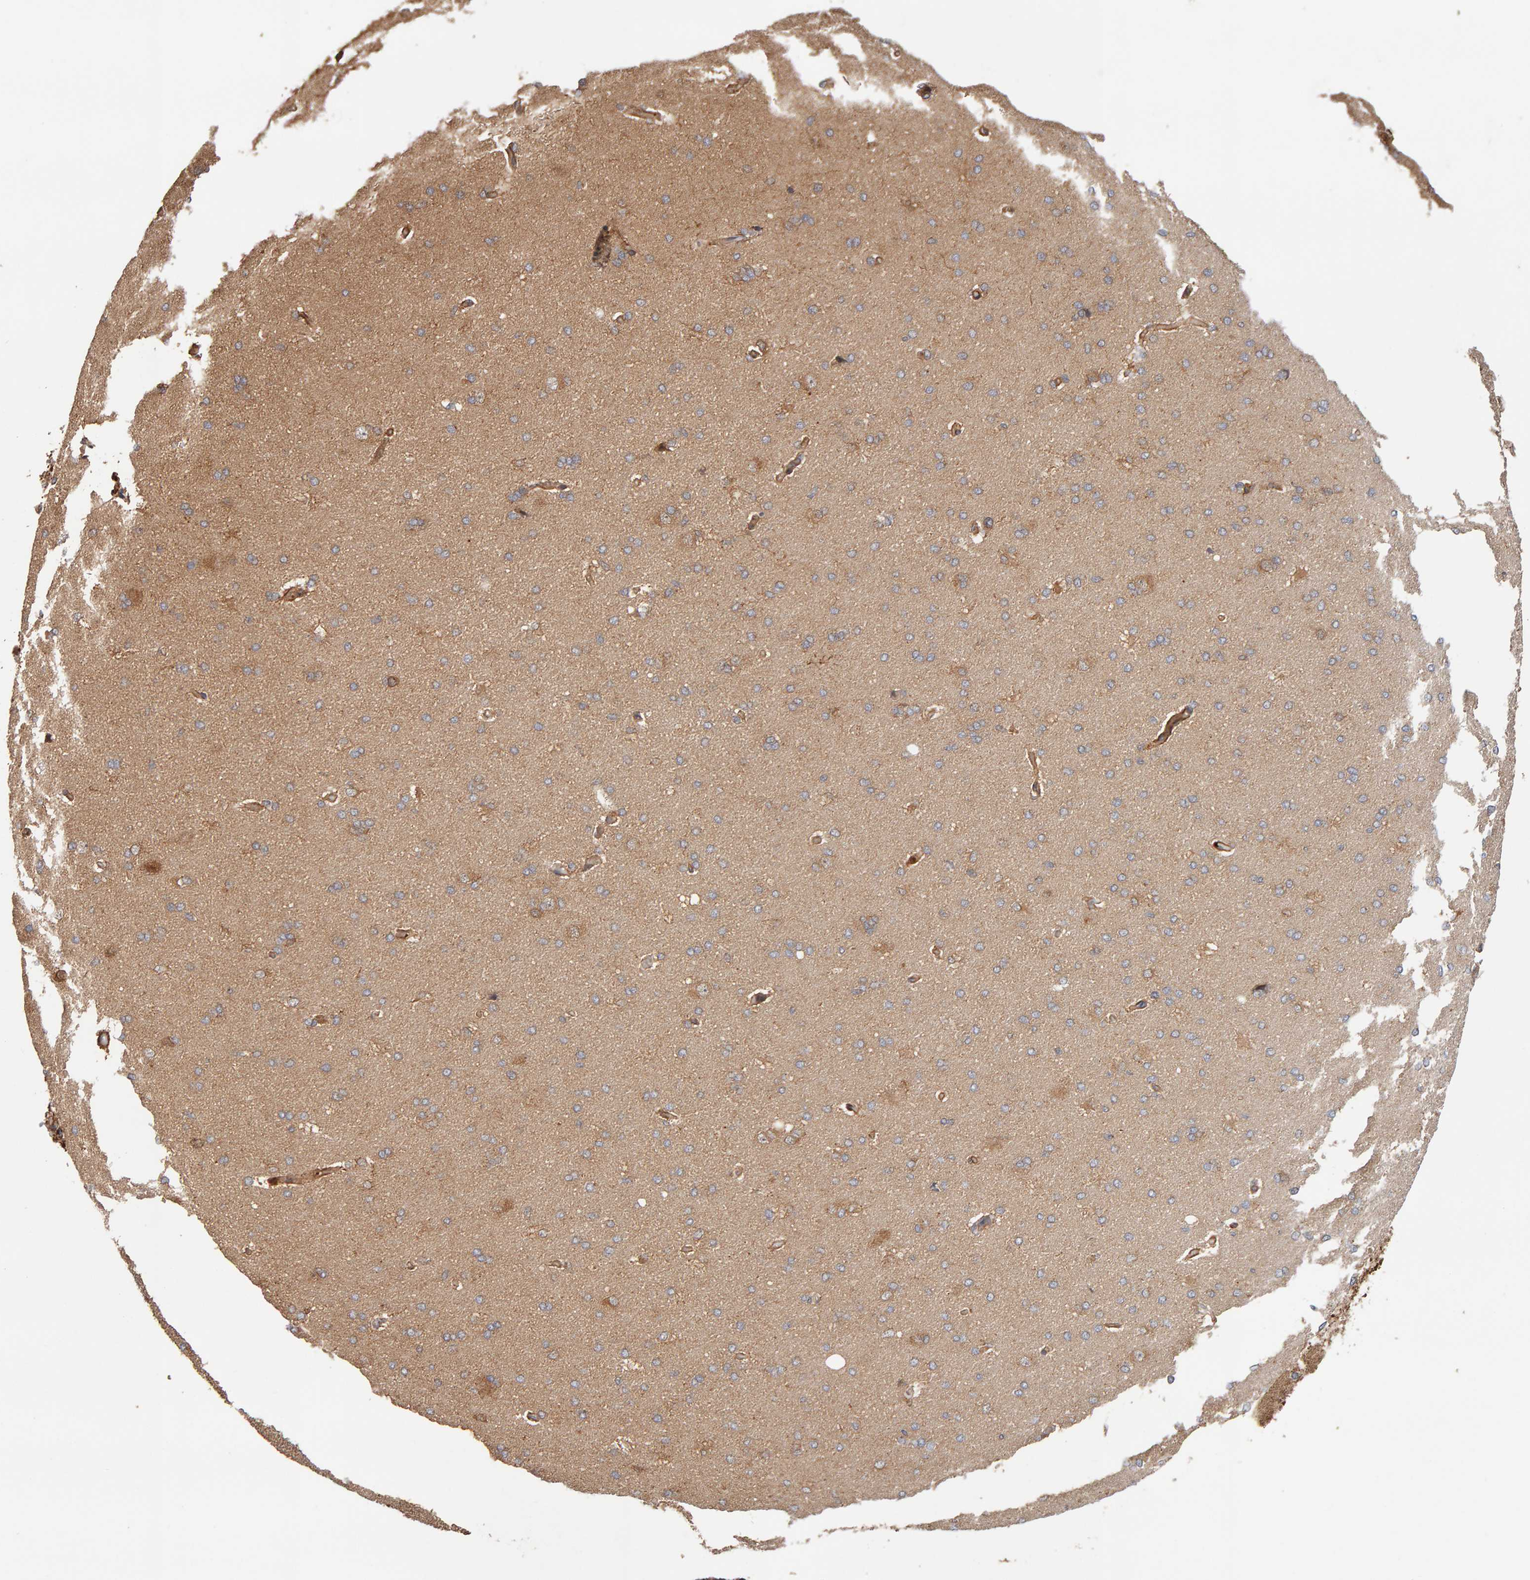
{"staining": {"intensity": "strong", "quantity": ">75%", "location": "cytoplasmic/membranous"}, "tissue": "cerebral cortex", "cell_type": "Endothelial cells", "image_type": "normal", "snomed": [{"axis": "morphology", "description": "Normal tissue, NOS"}, {"axis": "topography", "description": "Cerebral cortex"}], "caption": "A high-resolution micrograph shows immunohistochemistry (IHC) staining of normal cerebral cortex, which reveals strong cytoplasmic/membranous expression in approximately >75% of endothelial cells.", "gene": "SYNRG", "patient": {"sex": "male", "age": 62}}